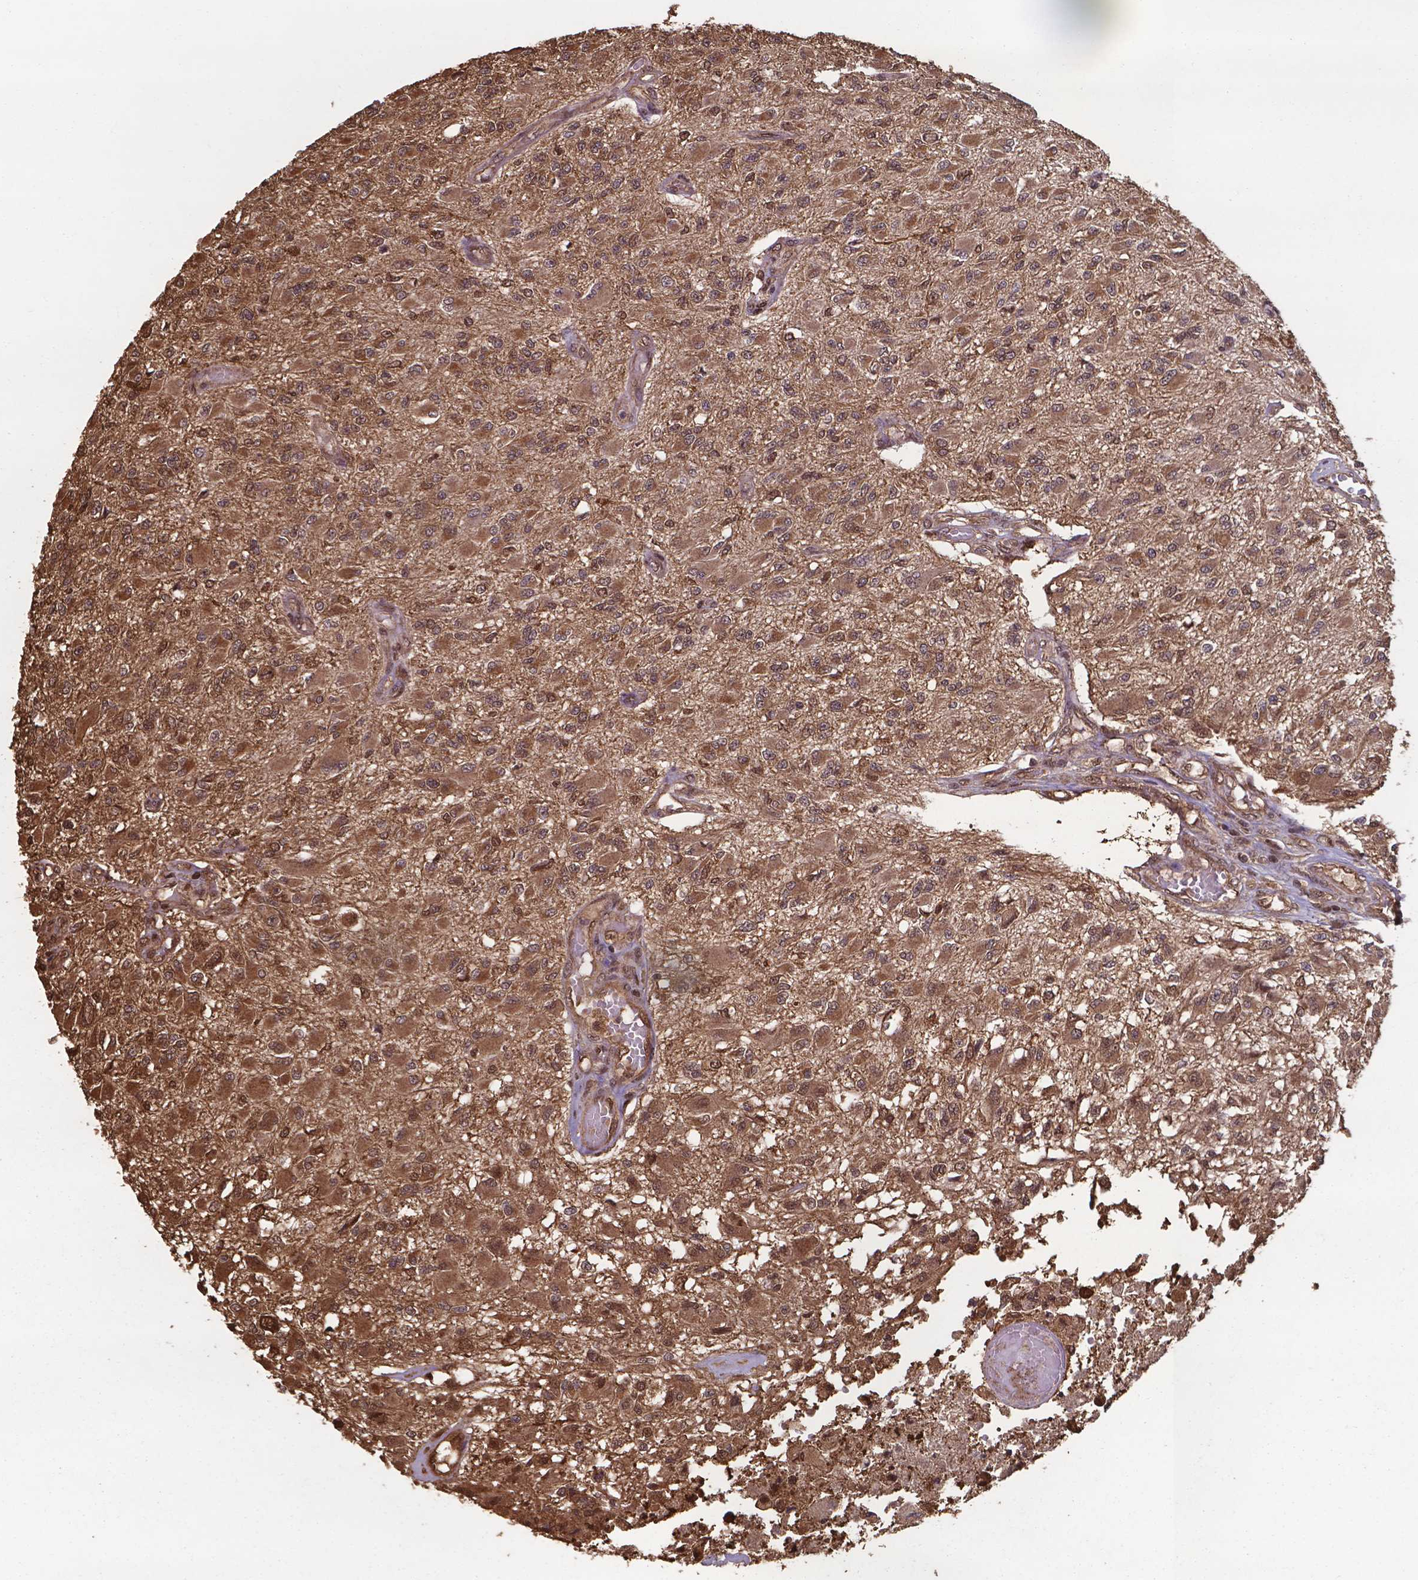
{"staining": {"intensity": "moderate", "quantity": ">75%", "location": "cytoplasmic/membranous,nuclear"}, "tissue": "glioma", "cell_type": "Tumor cells", "image_type": "cancer", "snomed": [{"axis": "morphology", "description": "Glioma, malignant, High grade"}, {"axis": "topography", "description": "Brain"}], "caption": "Immunohistochemical staining of glioma exhibits moderate cytoplasmic/membranous and nuclear protein positivity in approximately >75% of tumor cells. The protein of interest is stained brown, and the nuclei are stained in blue (DAB (3,3'-diaminobenzidine) IHC with brightfield microscopy, high magnification).", "gene": "CHP2", "patient": {"sex": "female", "age": 63}}